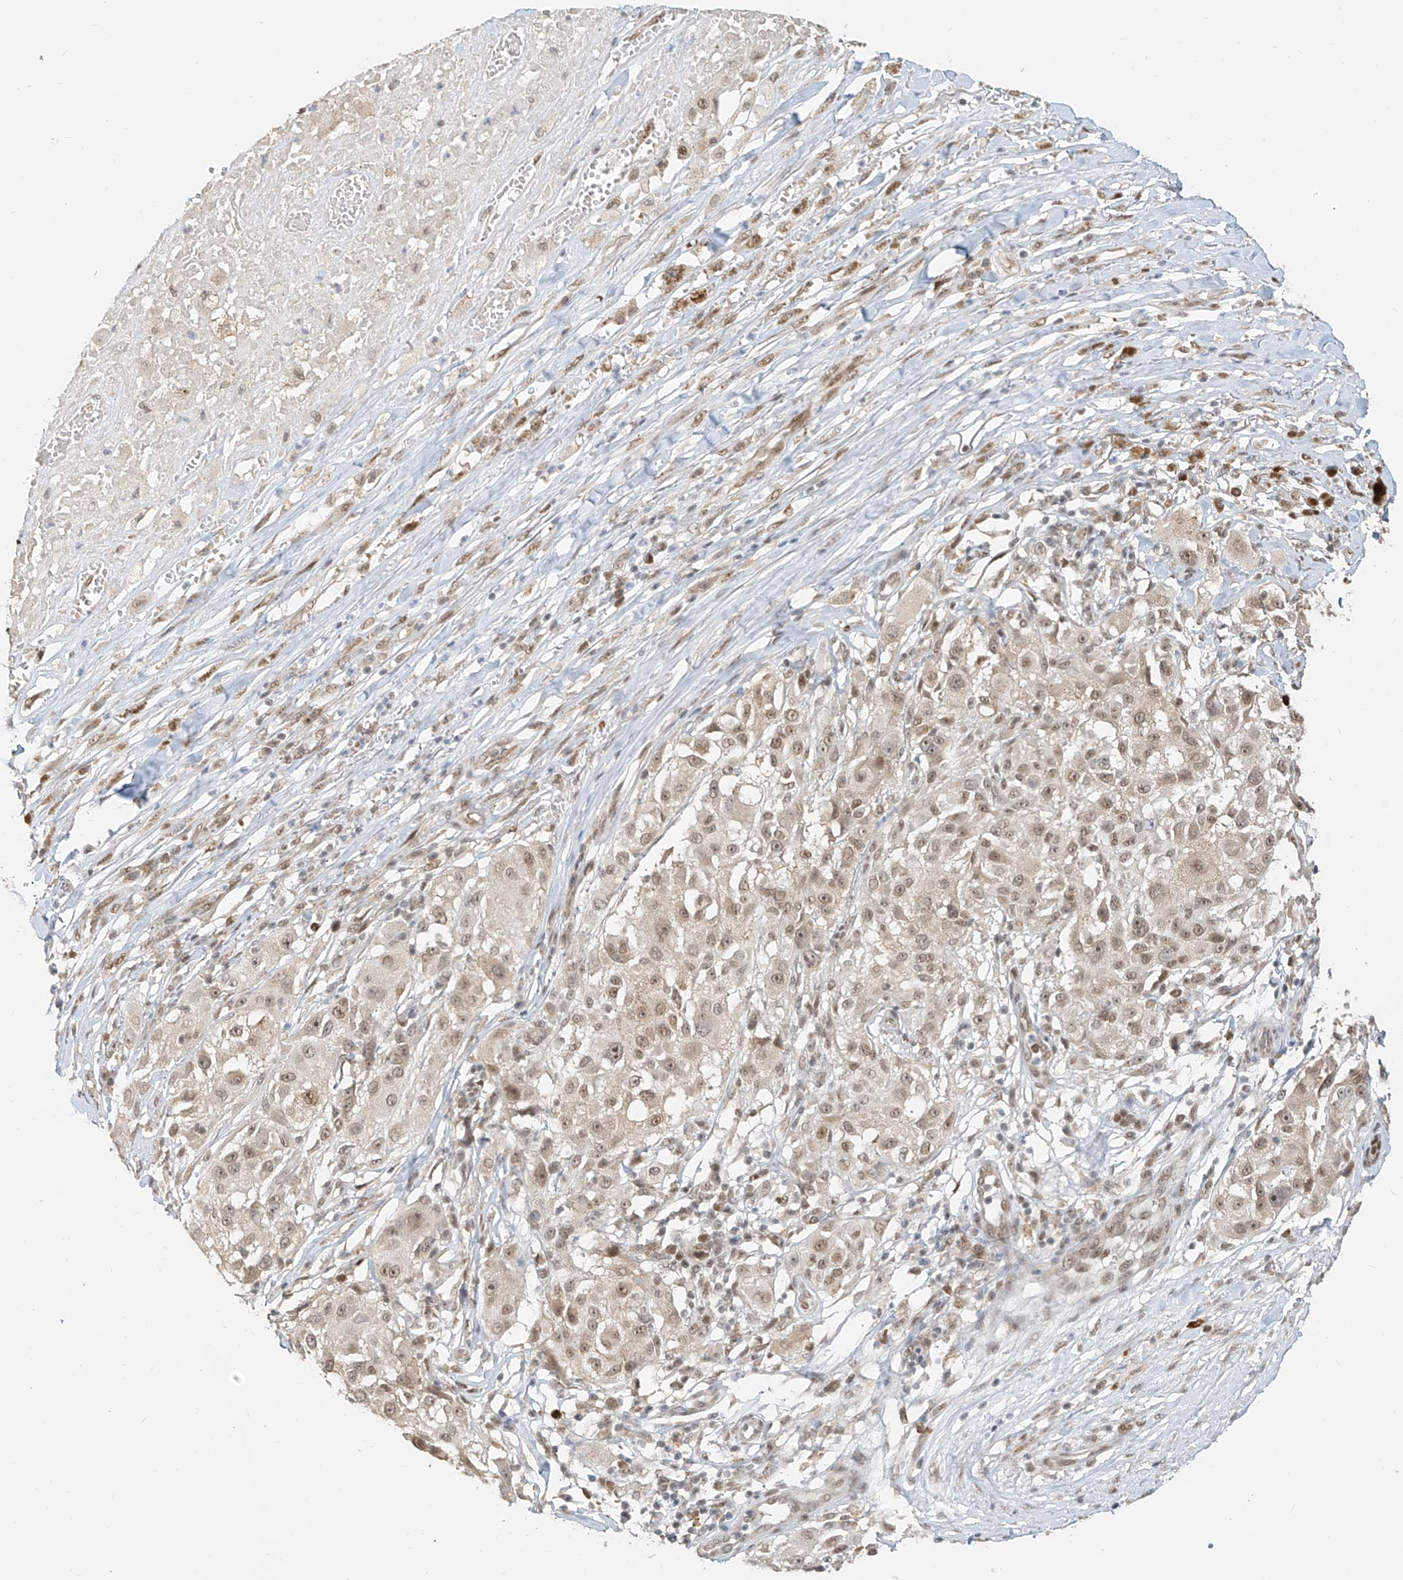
{"staining": {"intensity": "weak", "quantity": ">75%", "location": "nuclear"}, "tissue": "melanoma", "cell_type": "Tumor cells", "image_type": "cancer", "snomed": [{"axis": "morphology", "description": "Necrosis, NOS"}, {"axis": "morphology", "description": "Malignant melanoma, NOS"}, {"axis": "topography", "description": "Skin"}], "caption": "This is a histology image of immunohistochemistry staining of malignant melanoma, which shows weak positivity in the nuclear of tumor cells.", "gene": "ZMYM2", "patient": {"sex": "female", "age": 87}}